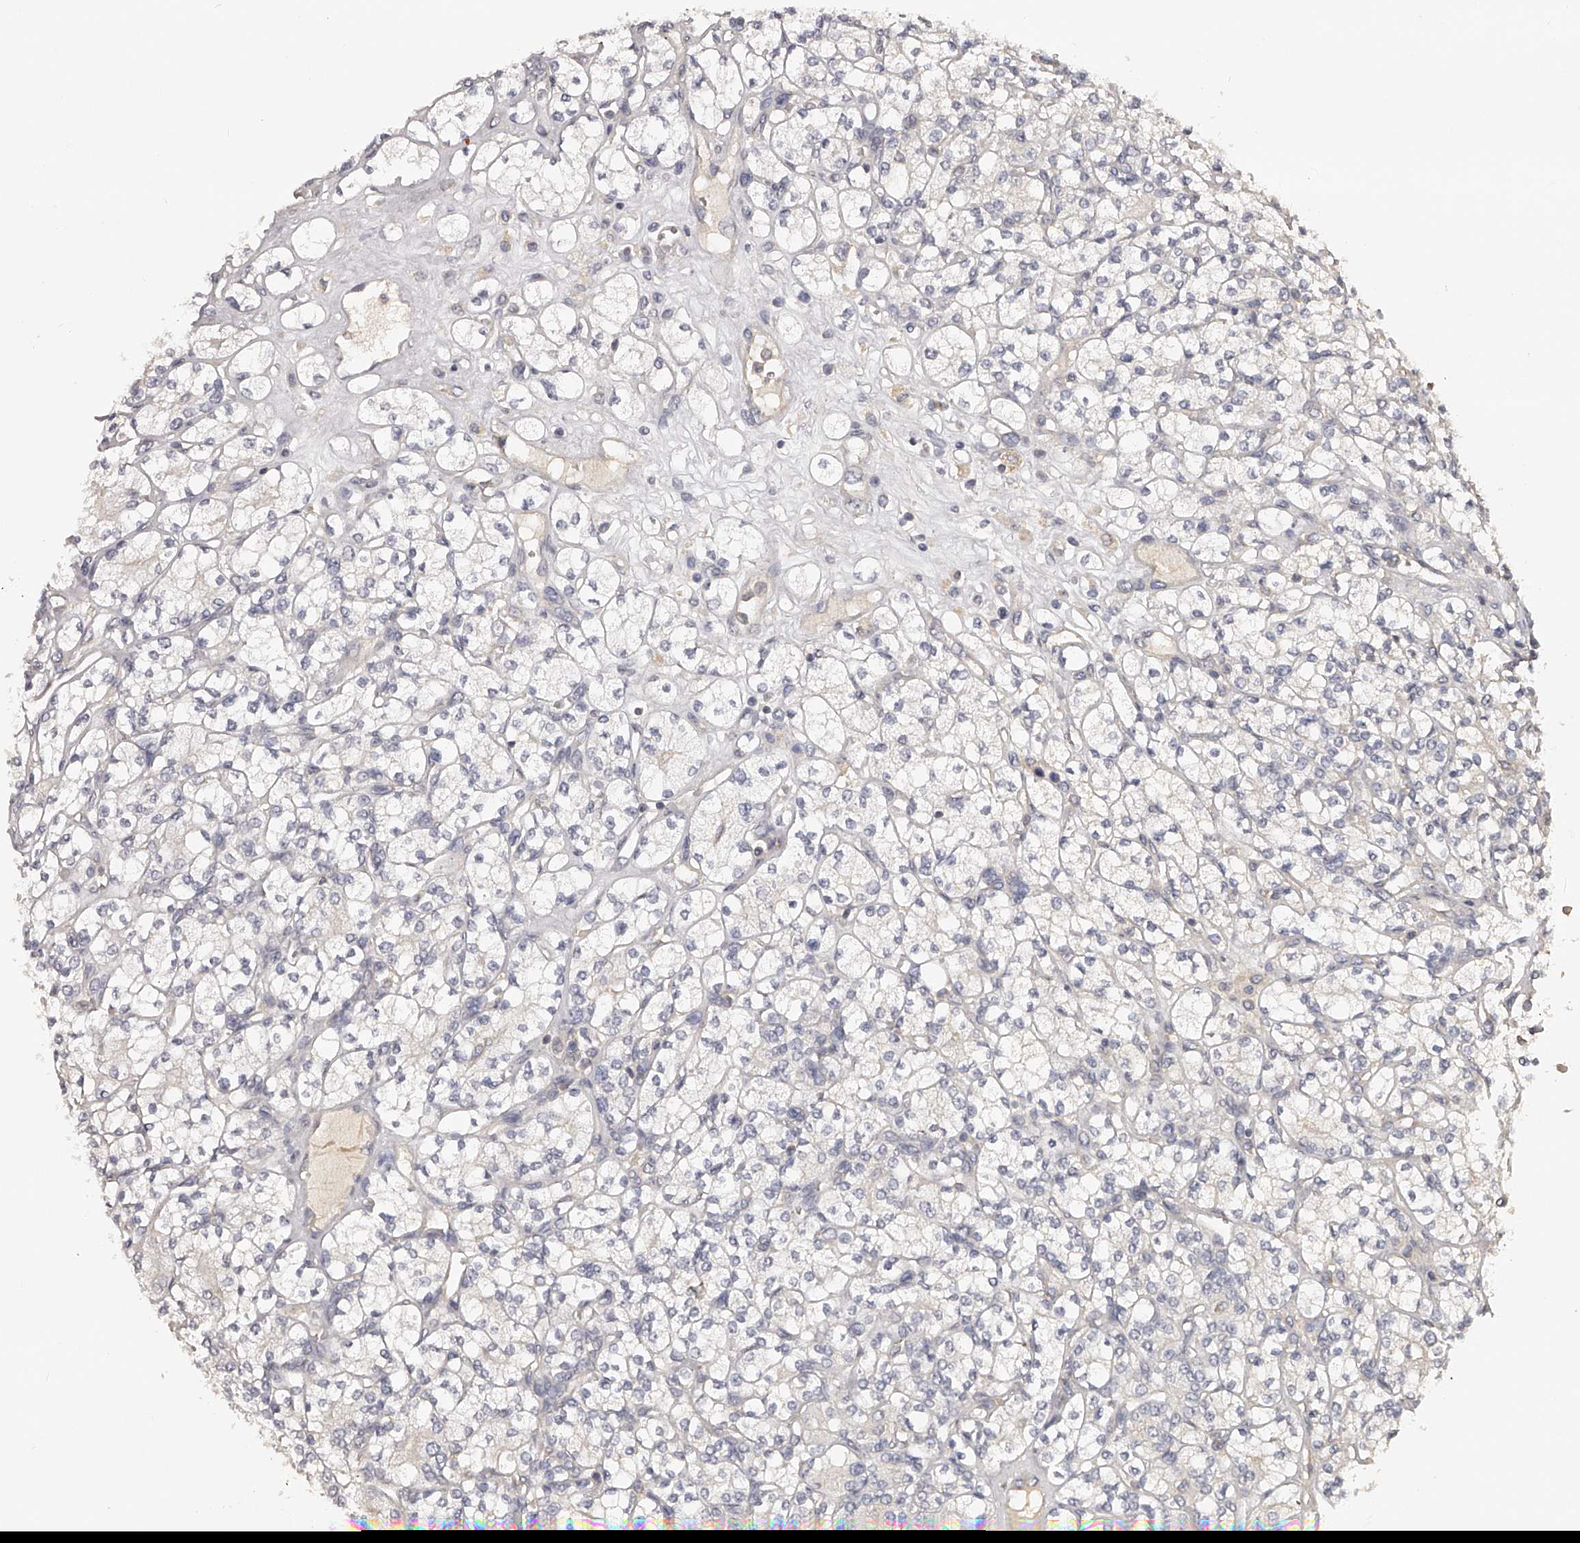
{"staining": {"intensity": "negative", "quantity": "none", "location": "none"}, "tissue": "renal cancer", "cell_type": "Tumor cells", "image_type": "cancer", "snomed": [{"axis": "morphology", "description": "Adenocarcinoma, NOS"}, {"axis": "topography", "description": "Kidney"}], "caption": "Immunohistochemical staining of human renal cancer displays no significant positivity in tumor cells. Brightfield microscopy of immunohistochemistry stained with DAB (3,3'-diaminobenzidine) (brown) and hematoxylin (blue), captured at high magnification.", "gene": "TNN", "patient": {"sex": "male", "age": 77}}